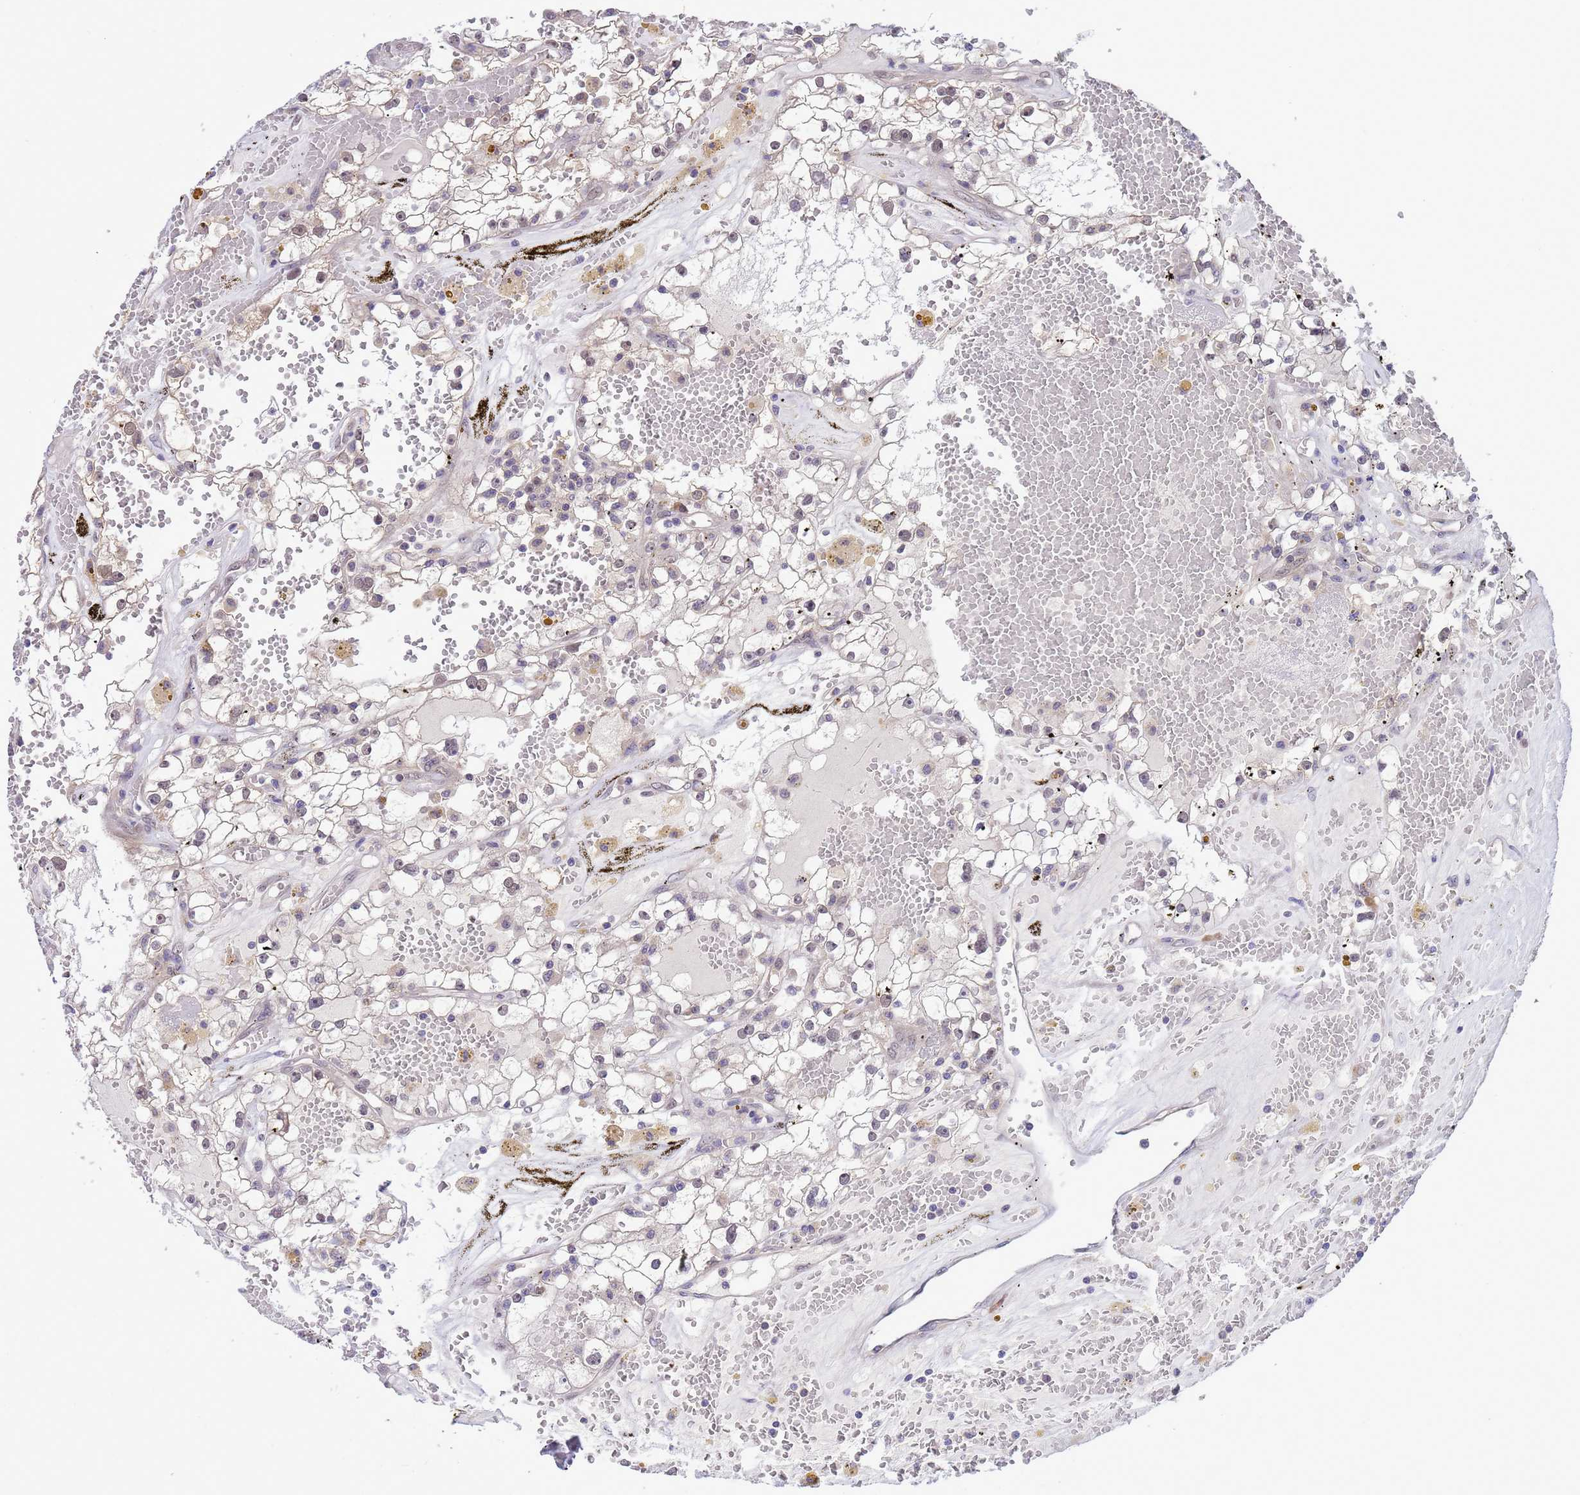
{"staining": {"intensity": "negative", "quantity": "none", "location": "none"}, "tissue": "renal cancer", "cell_type": "Tumor cells", "image_type": "cancer", "snomed": [{"axis": "morphology", "description": "Adenocarcinoma, NOS"}, {"axis": "topography", "description": "Kidney"}], "caption": "Tumor cells are negative for brown protein staining in renal cancer.", "gene": "ZNF461", "patient": {"sex": "male", "age": 56}}